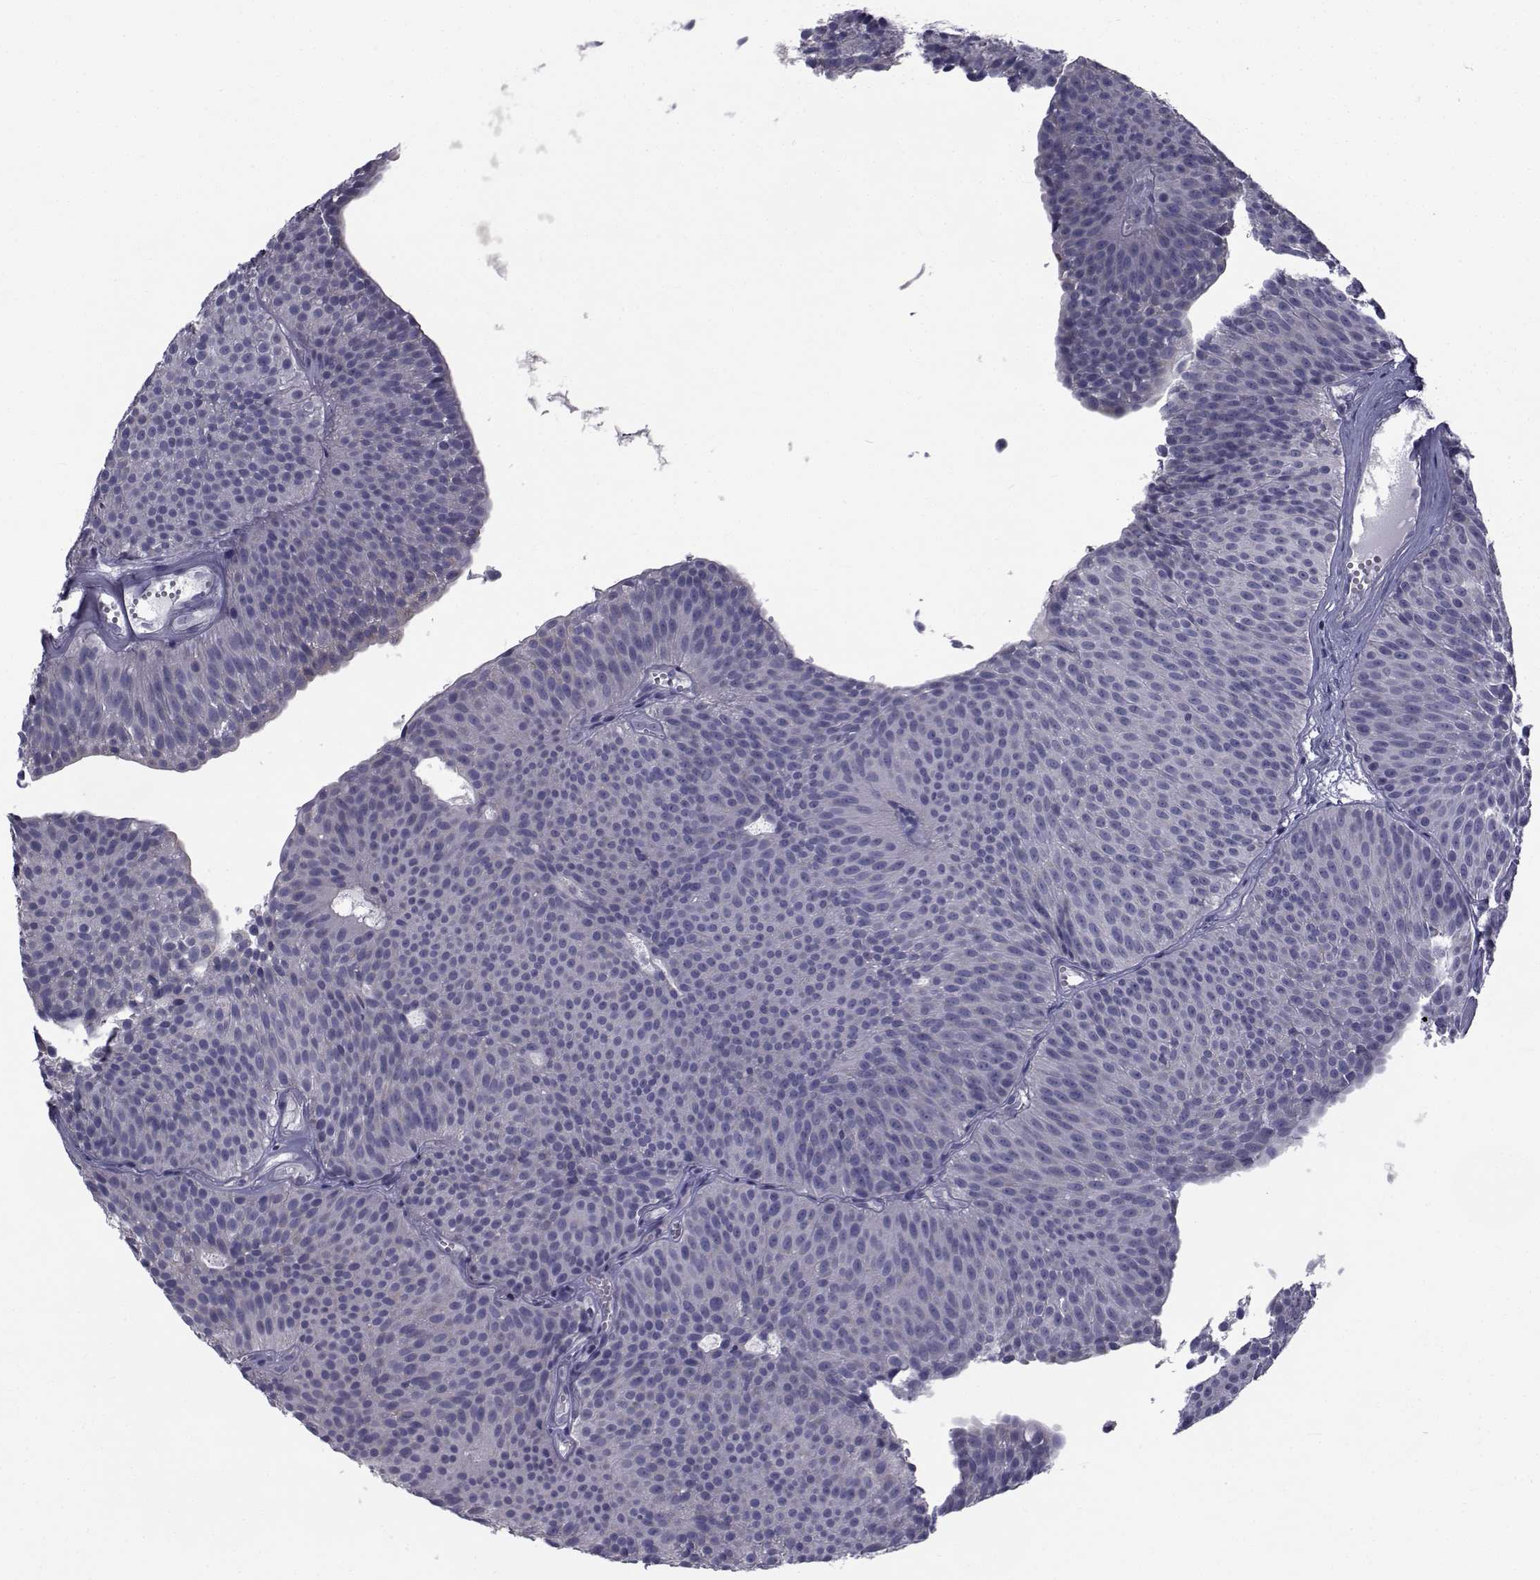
{"staining": {"intensity": "negative", "quantity": "none", "location": "none"}, "tissue": "urothelial cancer", "cell_type": "Tumor cells", "image_type": "cancer", "snomed": [{"axis": "morphology", "description": "Urothelial carcinoma, Low grade"}, {"axis": "topography", "description": "Urinary bladder"}], "caption": "Urothelial cancer stained for a protein using IHC shows no positivity tumor cells.", "gene": "FDXR", "patient": {"sex": "male", "age": 63}}